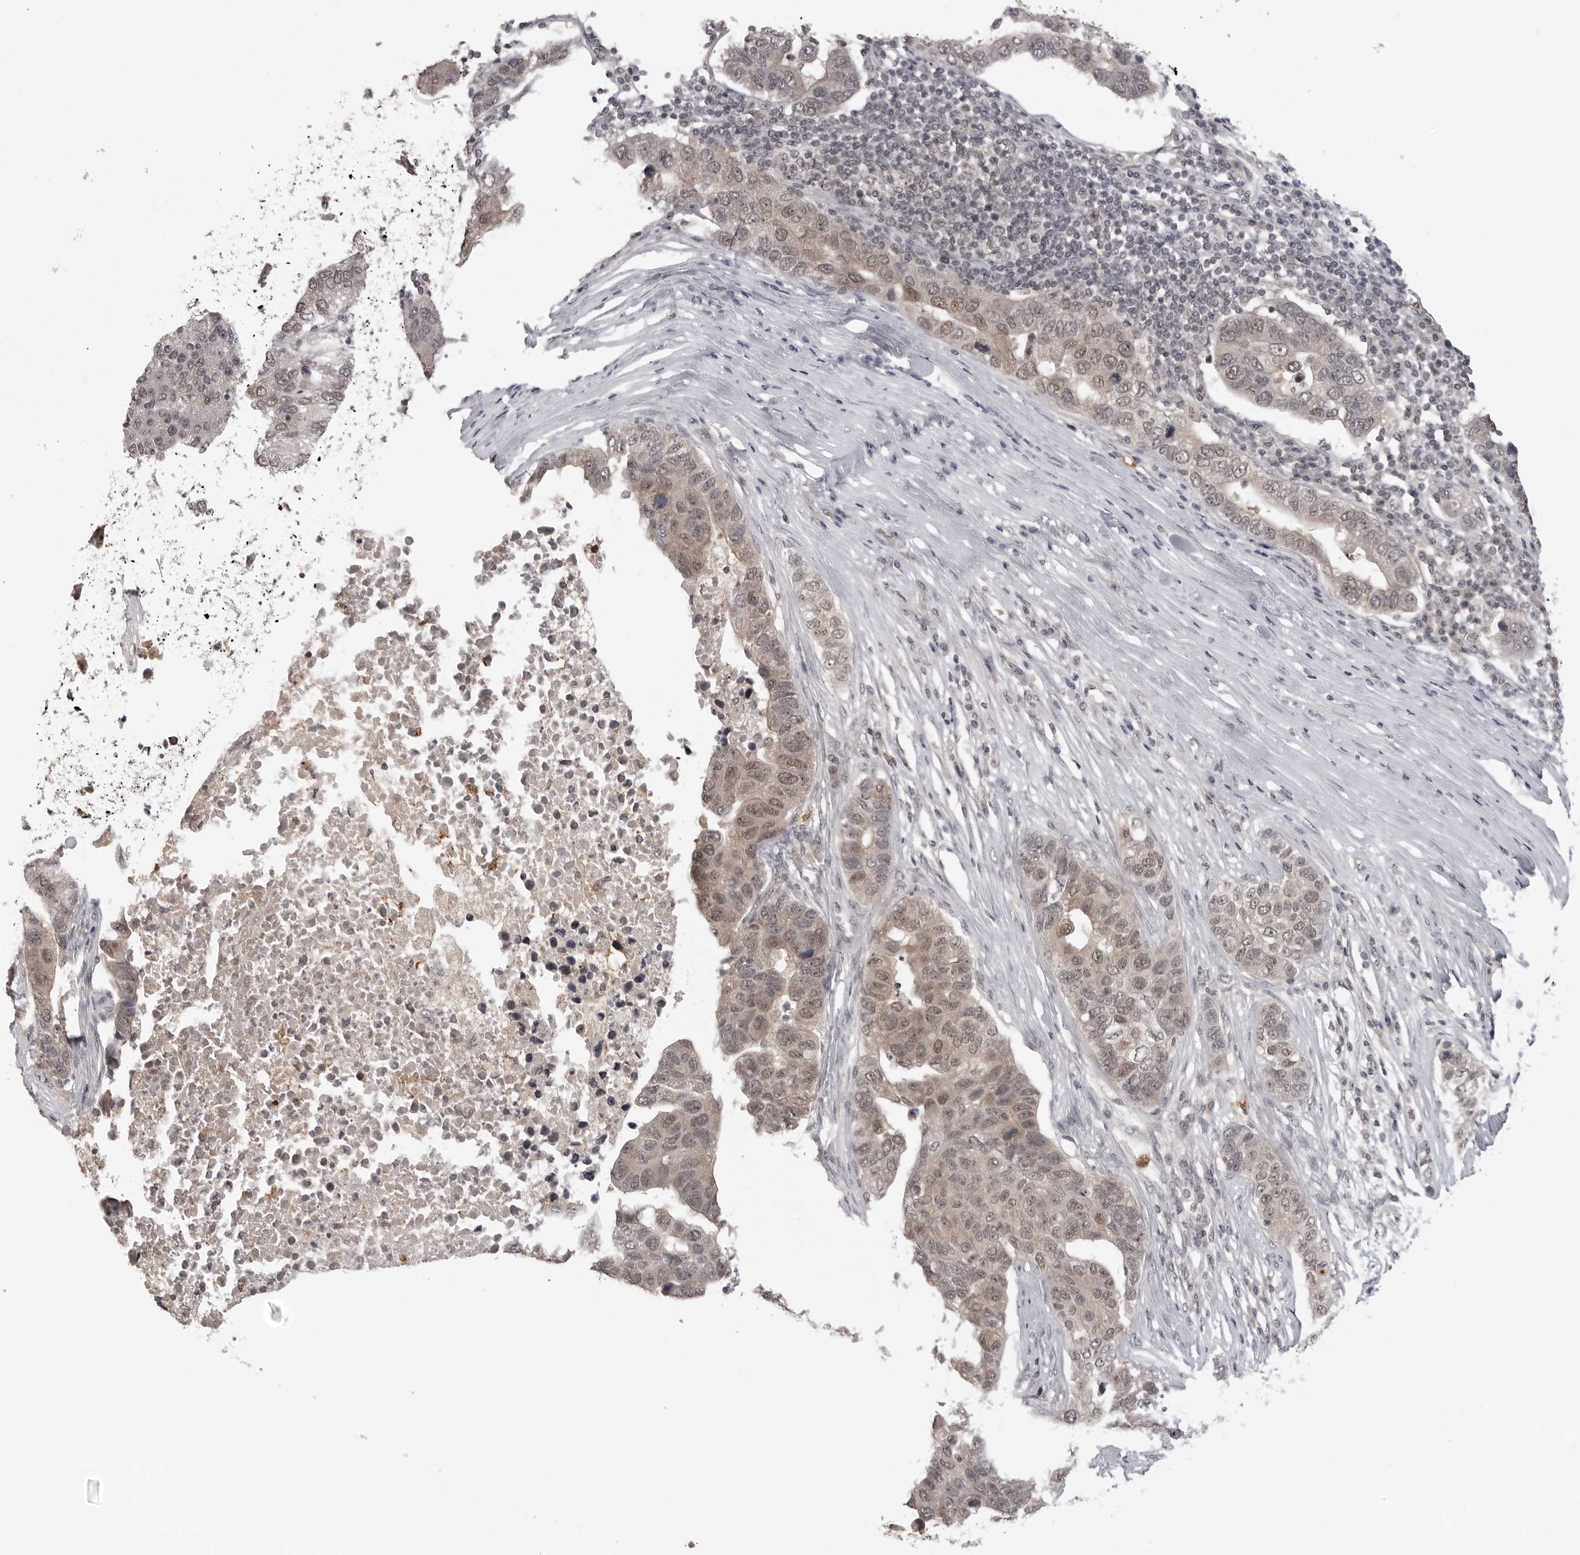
{"staining": {"intensity": "weak", "quantity": "25%-75%", "location": "cytoplasmic/membranous,nuclear"}, "tissue": "pancreatic cancer", "cell_type": "Tumor cells", "image_type": "cancer", "snomed": [{"axis": "morphology", "description": "Adenocarcinoma, NOS"}, {"axis": "topography", "description": "Pancreas"}], "caption": "This photomicrograph shows pancreatic cancer (adenocarcinoma) stained with immunohistochemistry (IHC) to label a protein in brown. The cytoplasmic/membranous and nuclear of tumor cells show weak positivity for the protein. Nuclei are counter-stained blue.", "gene": "PEG3", "patient": {"sex": "female", "age": 61}}